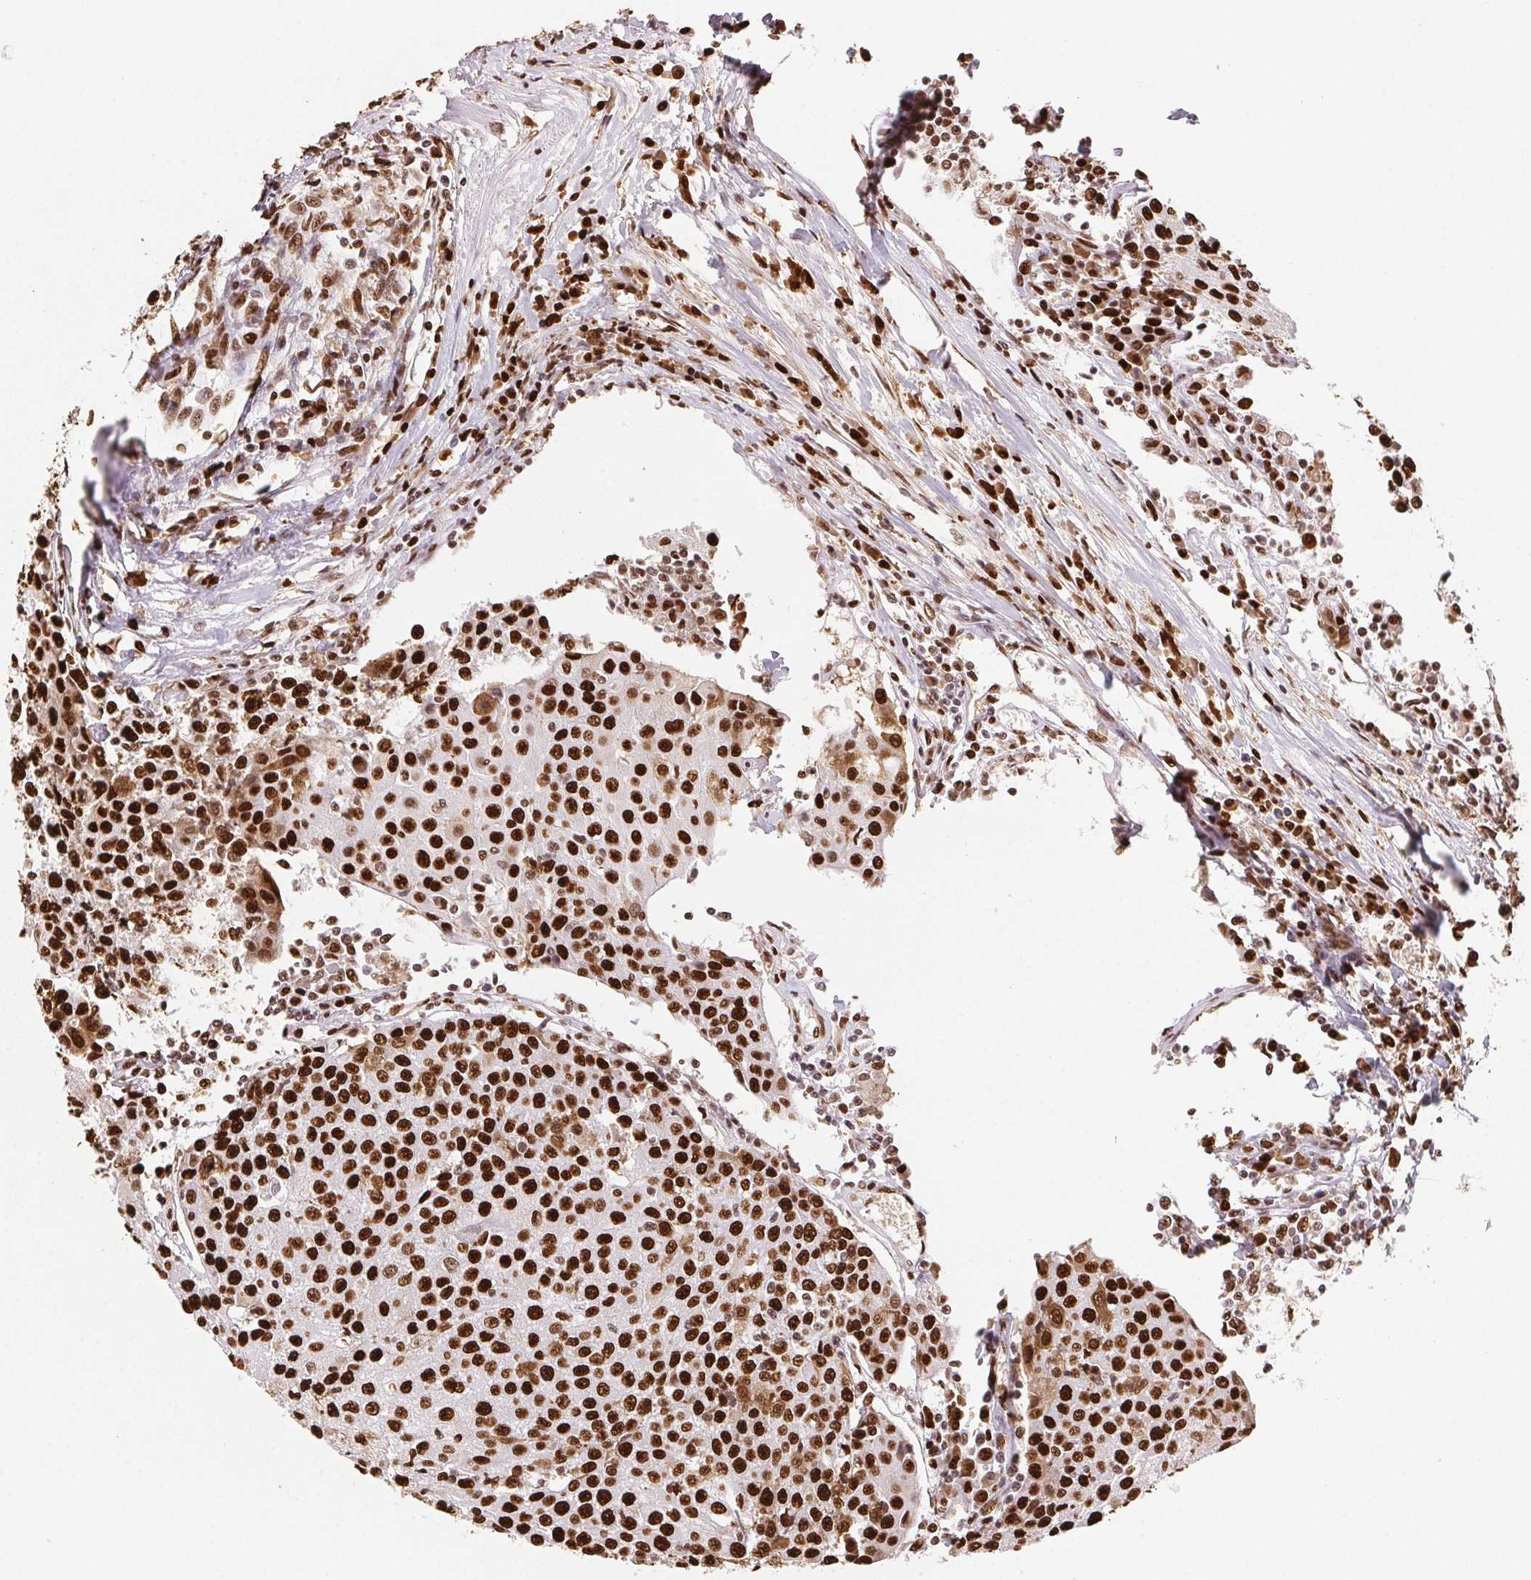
{"staining": {"intensity": "strong", "quantity": ">75%", "location": "nuclear"}, "tissue": "urothelial cancer", "cell_type": "Tumor cells", "image_type": "cancer", "snomed": [{"axis": "morphology", "description": "Urothelial carcinoma, High grade"}, {"axis": "topography", "description": "Urinary bladder"}], "caption": "Urothelial cancer was stained to show a protein in brown. There is high levels of strong nuclear staining in approximately >75% of tumor cells. (DAB (3,3'-diaminobenzidine) = brown stain, brightfield microscopy at high magnification).", "gene": "SET", "patient": {"sex": "female", "age": 85}}